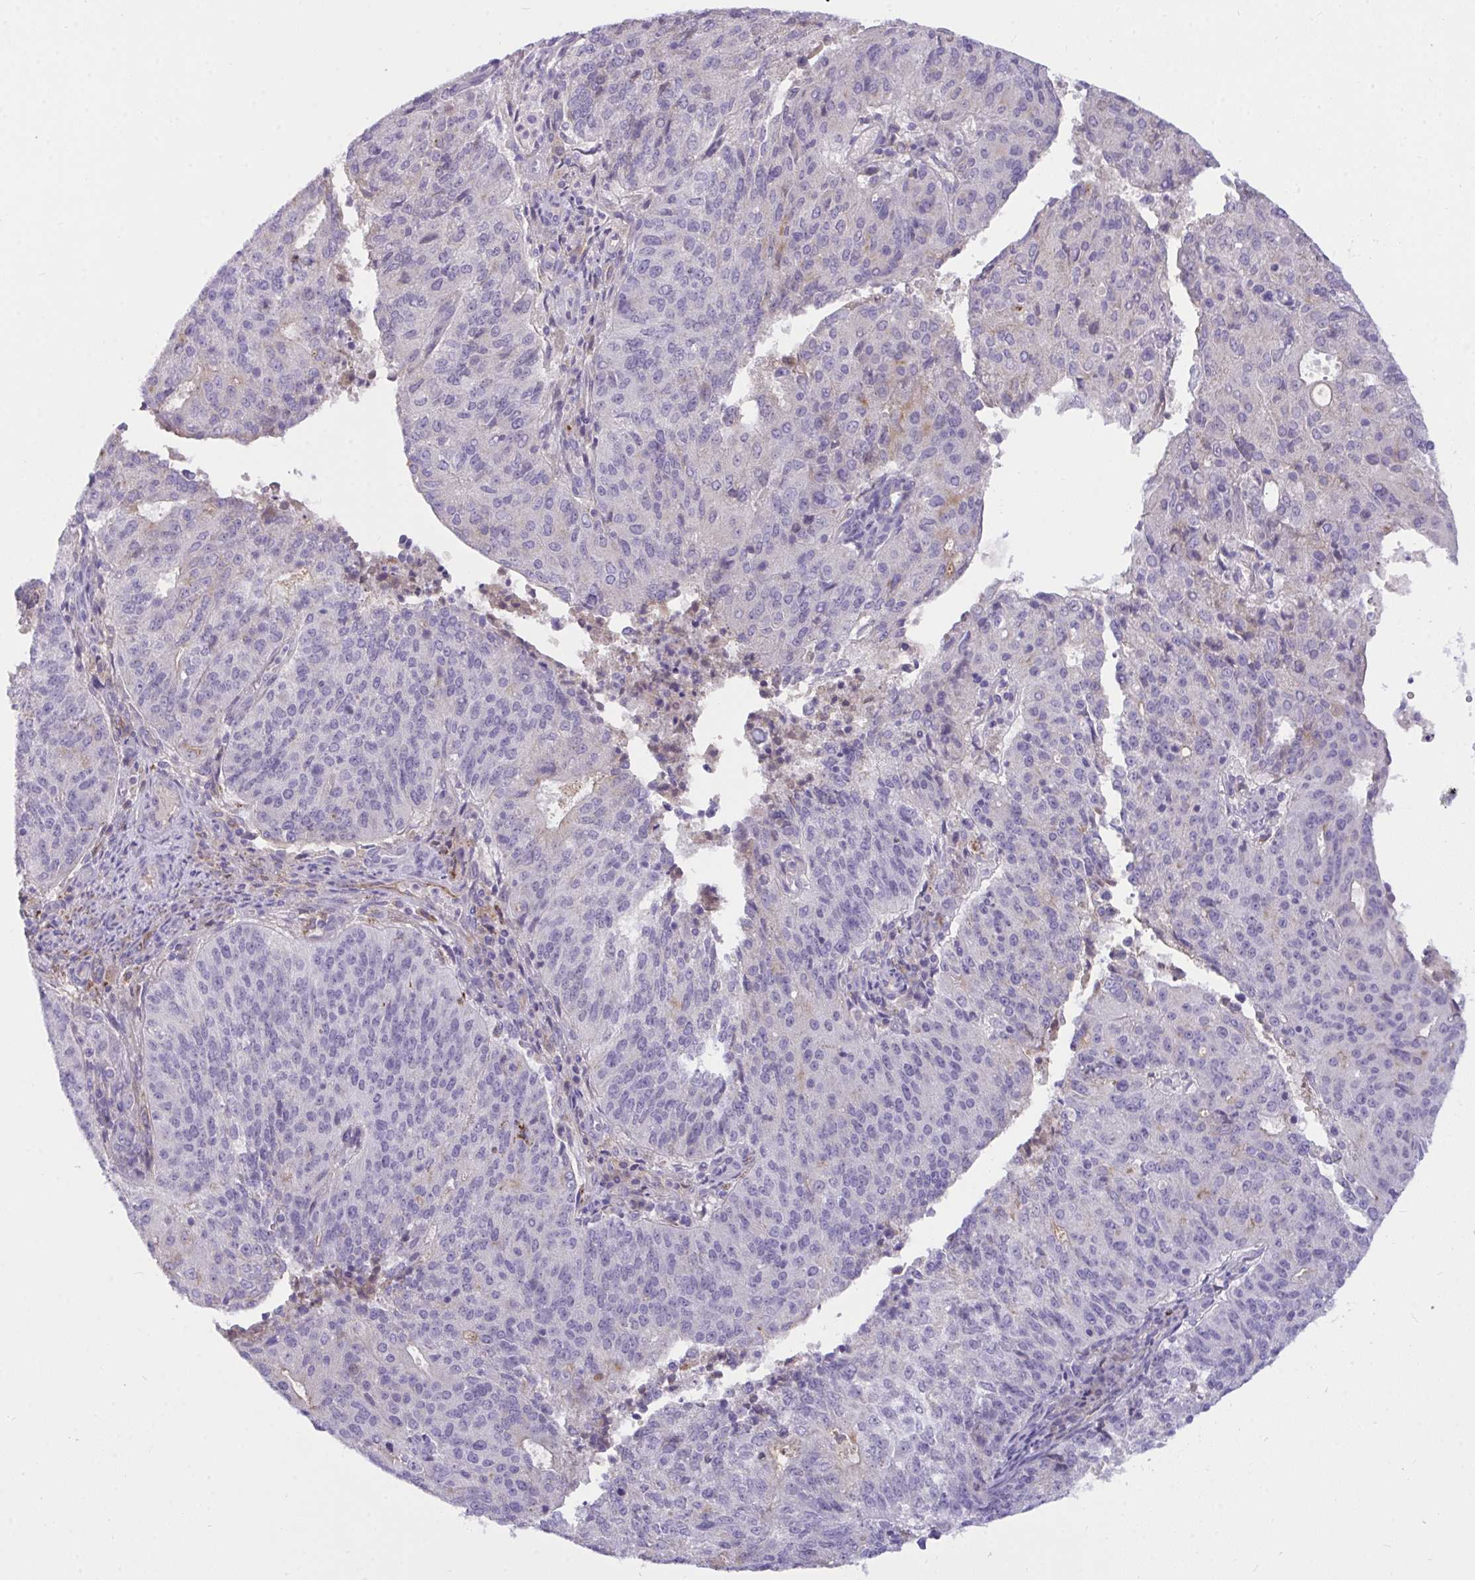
{"staining": {"intensity": "negative", "quantity": "none", "location": "none"}, "tissue": "endometrial cancer", "cell_type": "Tumor cells", "image_type": "cancer", "snomed": [{"axis": "morphology", "description": "Adenocarcinoma, NOS"}, {"axis": "topography", "description": "Endometrium"}], "caption": "Photomicrograph shows no significant protein expression in tumor cells of adenocarcinoma (endometrial). (DAB (3,3'-diaminobenzidine) IHC, high magnification).", "gene": "SEMA6B", "patient": {"sex": "female", "age": 82}}